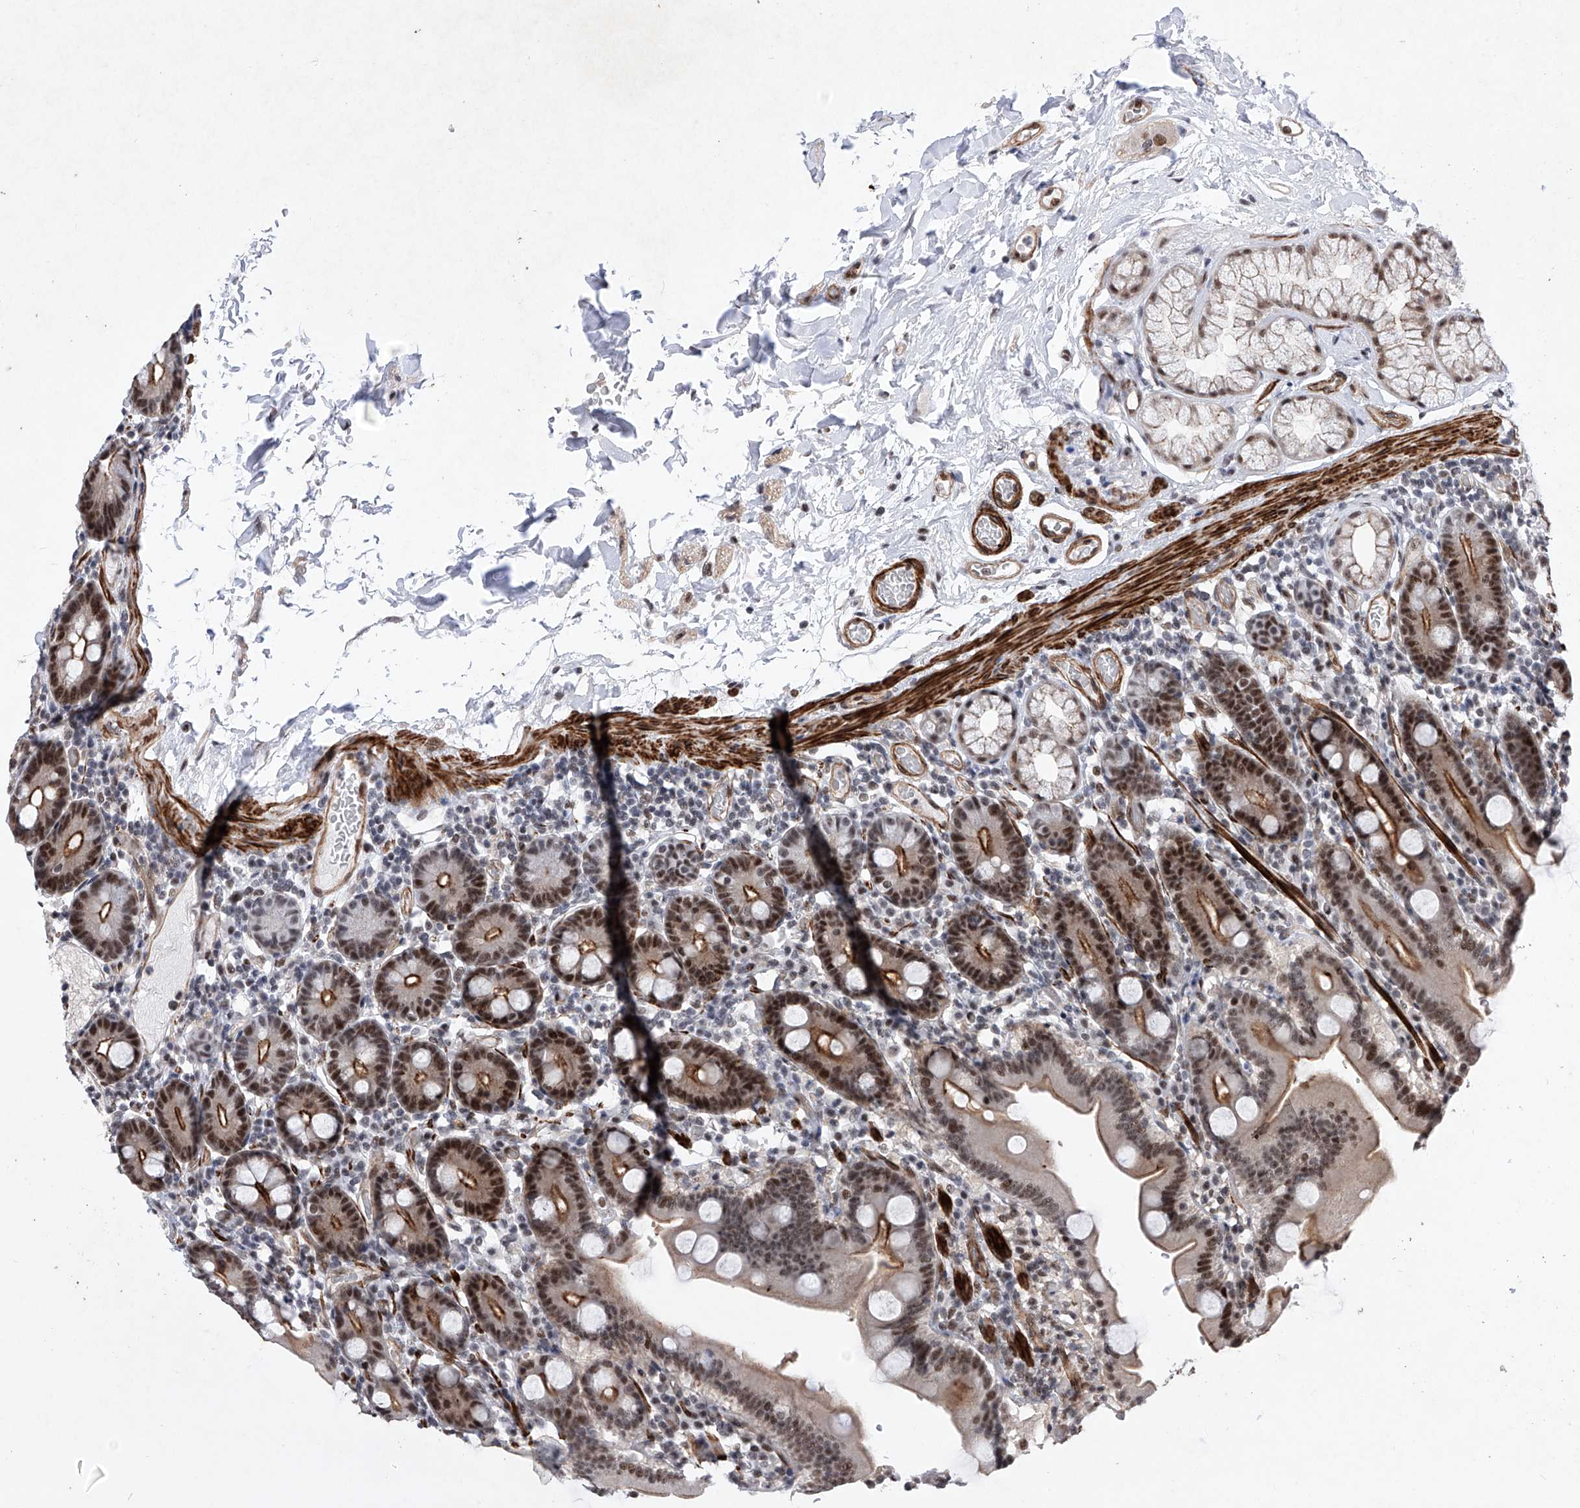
{"staining": {"intensity": "moderate", "quantity": ">75%", "location": "cytoplasmic/membranous,nuclear"}, "tissue": "duodenum", "cell_type": "Glandular cells", "image_type": "normal", "snomed": [{"axis": "morphology", "description": "Normal tissue, NOS"}, {"axis": "topography", "description": "Duodenum"}], "caption": "This is an image of immunohistochemistry staining of benign duodenum, which shows moderate positivity in the cytoplasmic/membranous,nuclear of glandular cells.", "gene": "NFATC4", "patient": {"sex": "male", "age": 55}}